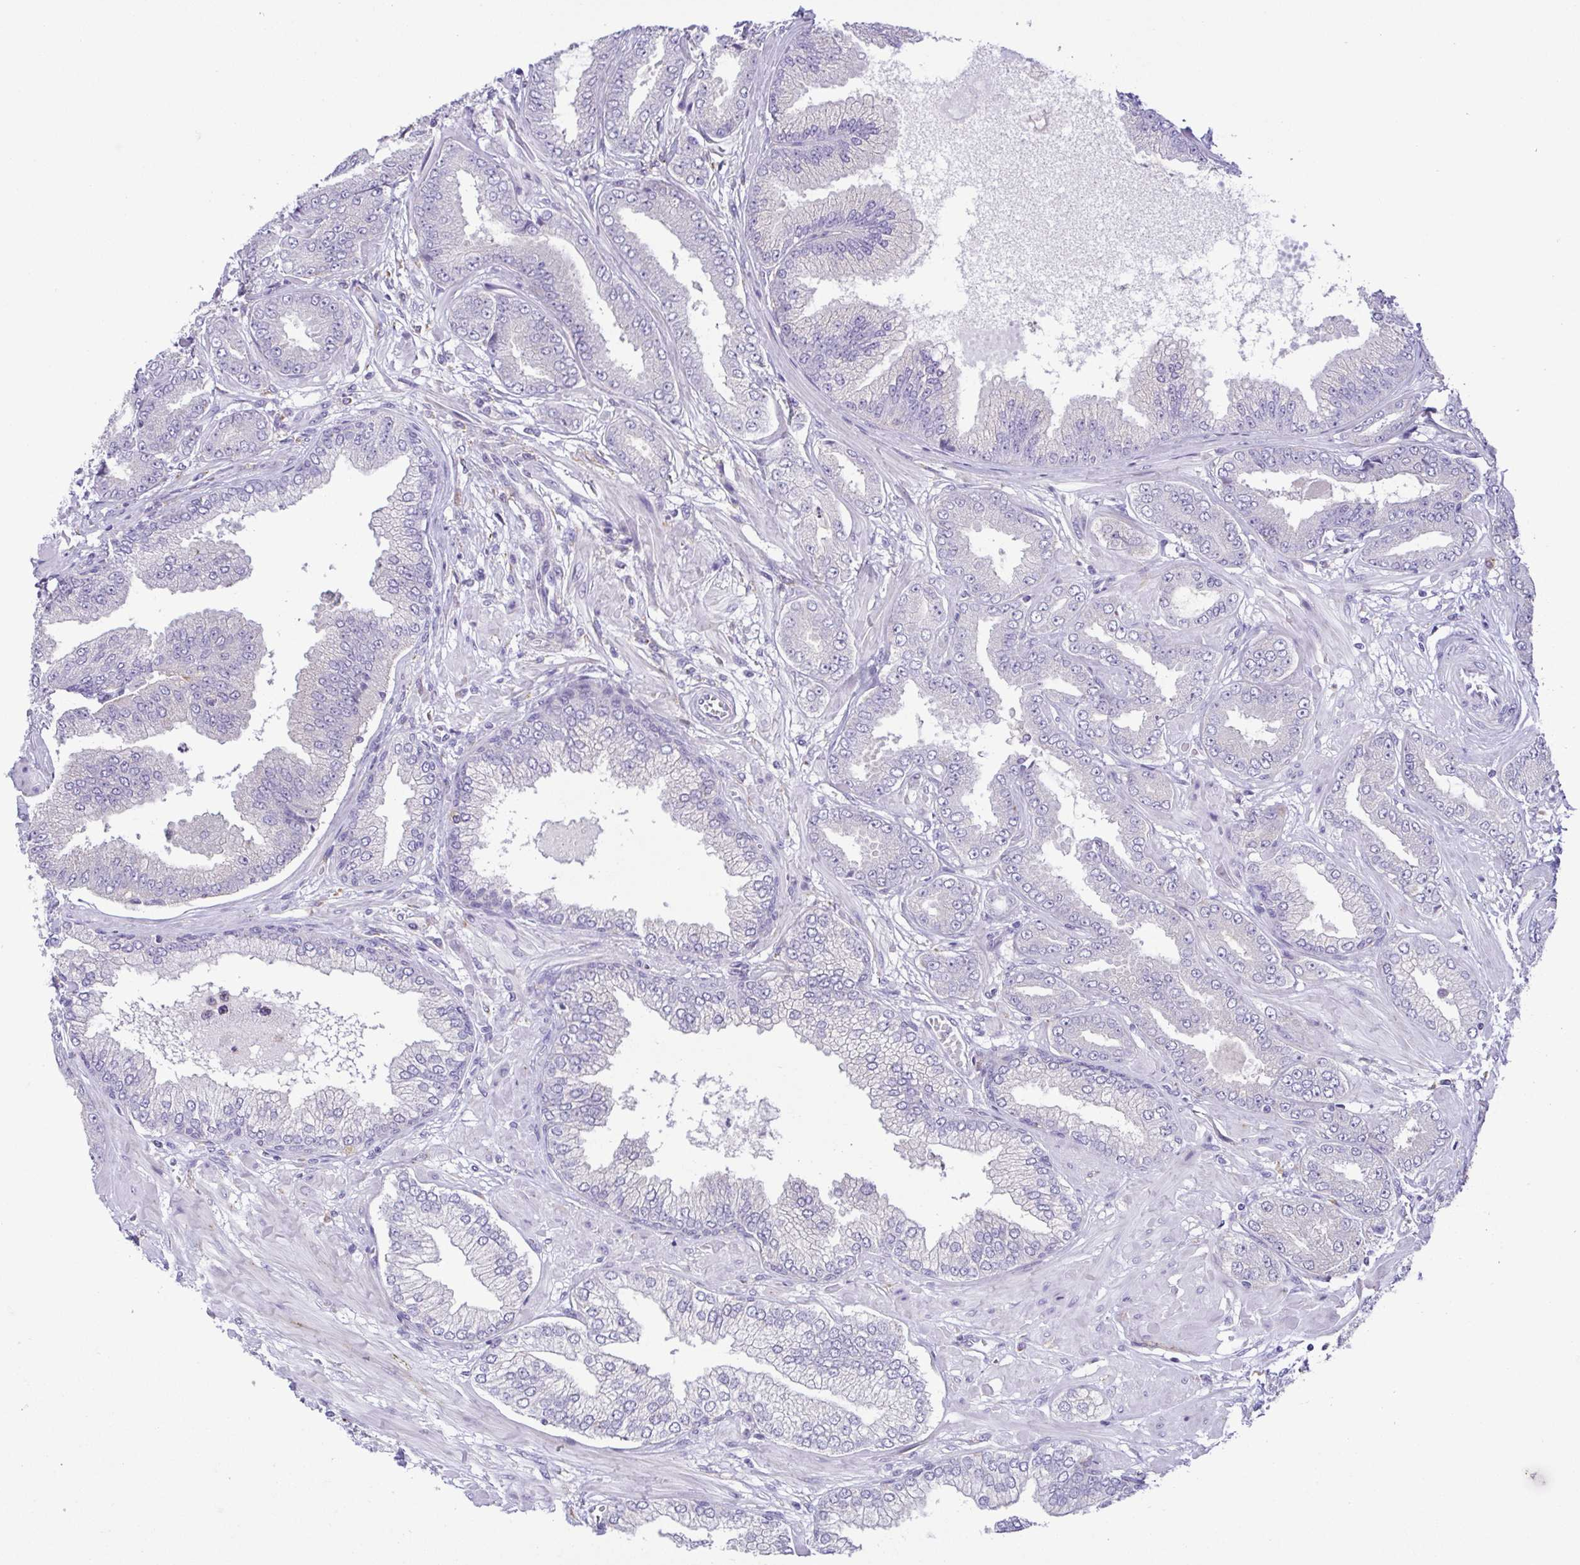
{"staining": {"intensity": "negative", "quantity": "none", "location": "none"}, "tissue": "prostate cancer", "cell_type": "Tumor cells", "image_type": "cancer", "snomed": [{"axis": "morphology", "description": "Adenocarcinoma, Low grade"}, {"axis": "topography", "description": "Prostate"}], "caption": "IHC micrograph of neoplastic tissue: human prostate cancer (low-grade adenocarcinoma) stained with DAB displays no significant protein positivity in tumor cells. The staining is performed using DAB (3,3'-diaminobenzidine) brown chromogen with nuclei counter-stained in using hematoxylin.", "gene": "ATP6V1G2", "patient": {"sex": "male", "age": 55}}